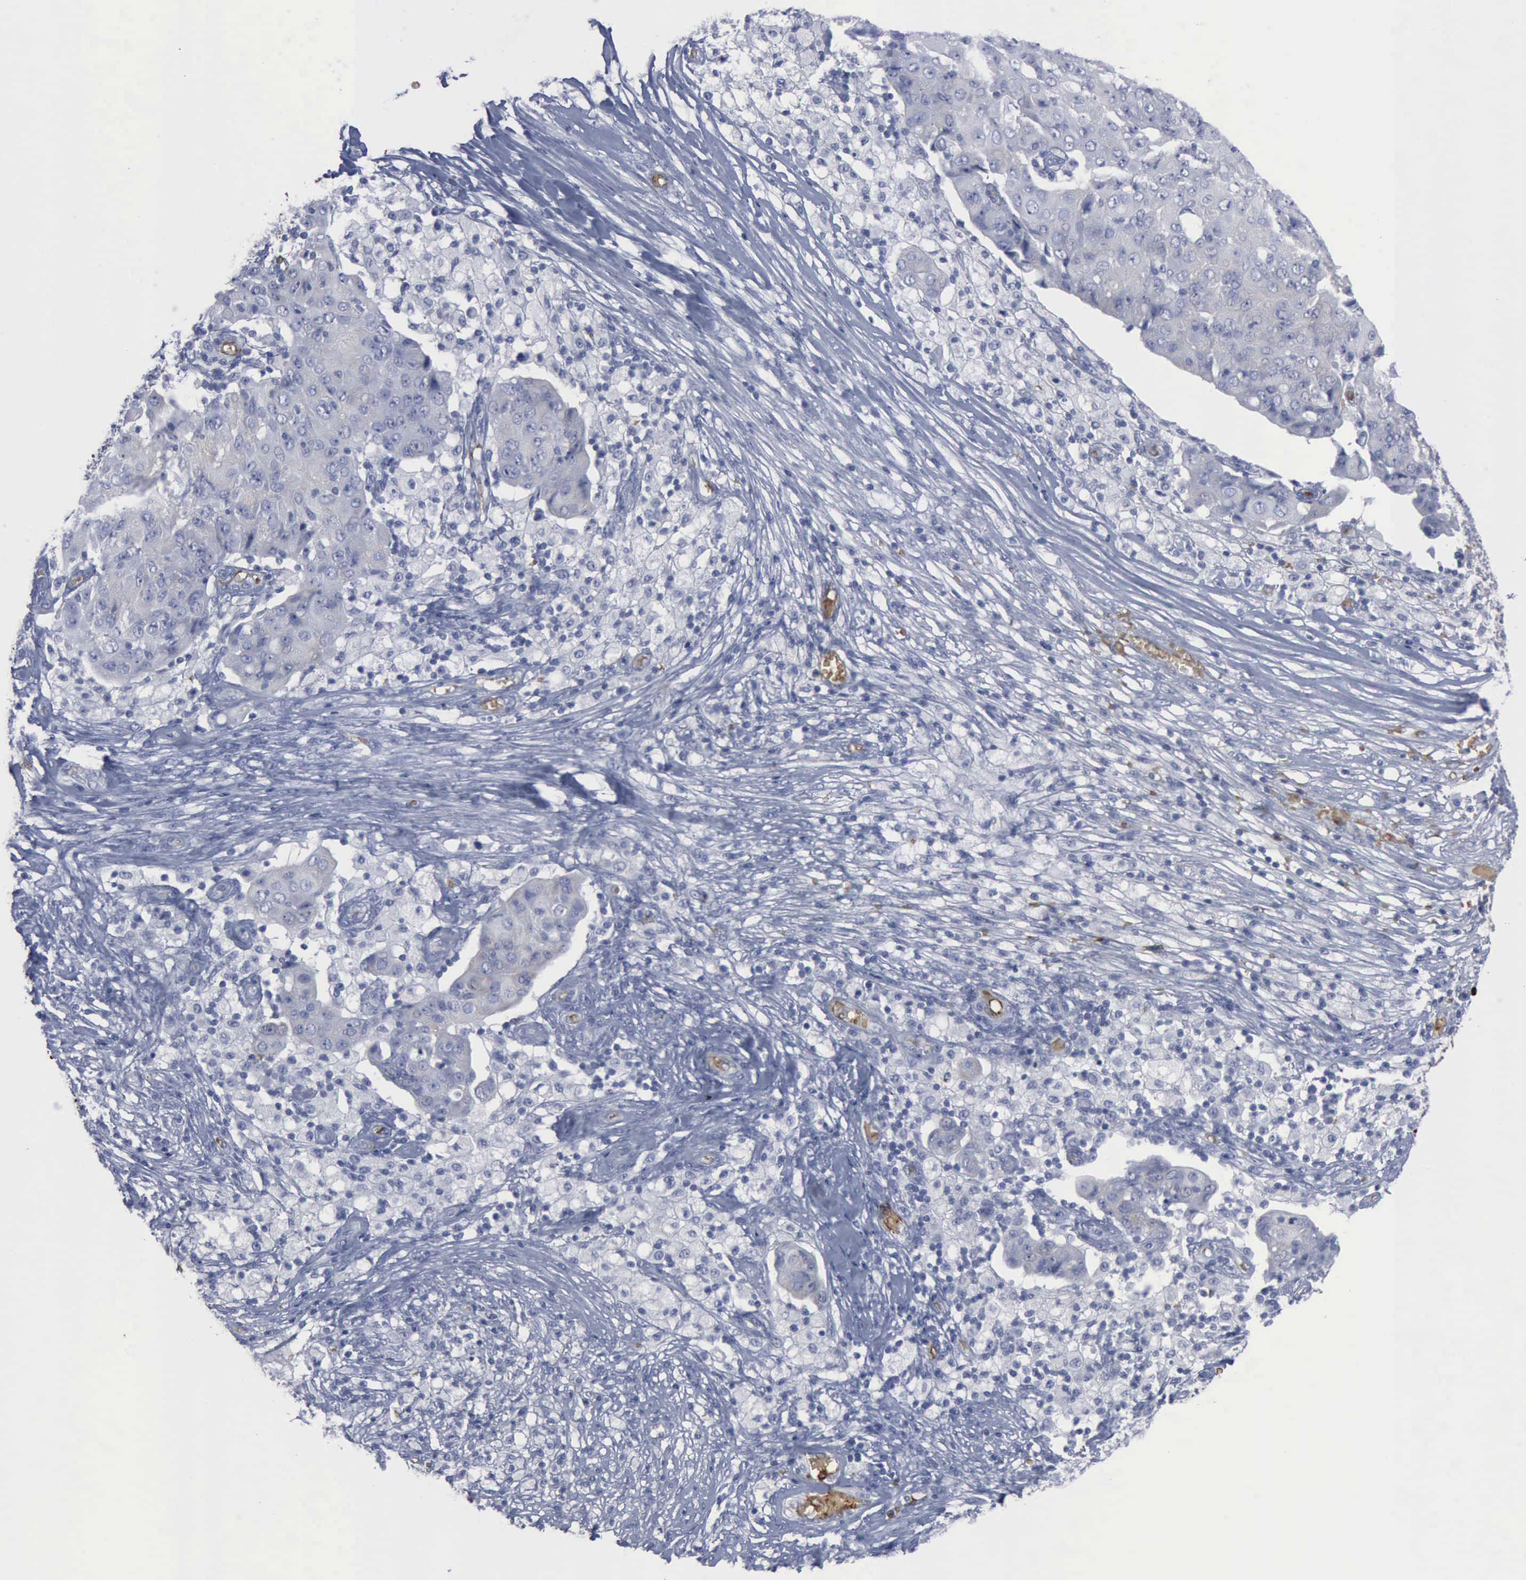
{"staining": {"intensity": "moderate", "quantity": "25%-75%", "location": "cytoplasmic/membranous"}, "tissue": "ovarian cancer", "cell_type": "Tumor cells", "image_type": "cancer", "snomed": [{"axis": "morphology", "description": "Carcinoma, endometroid"}, {"axis": "topography", "description": "Ovary"}], "caption": "DAB (3,3'-diaminobenzidine) immunohistochemical staining of ovarian endometroid carcinoma displays moderate cytoplasmic/membranous protein positivity in about 25%-75% of tumor cells.", "gene": "TGFB1", "patient": {"sex": "female", "age": 42}}